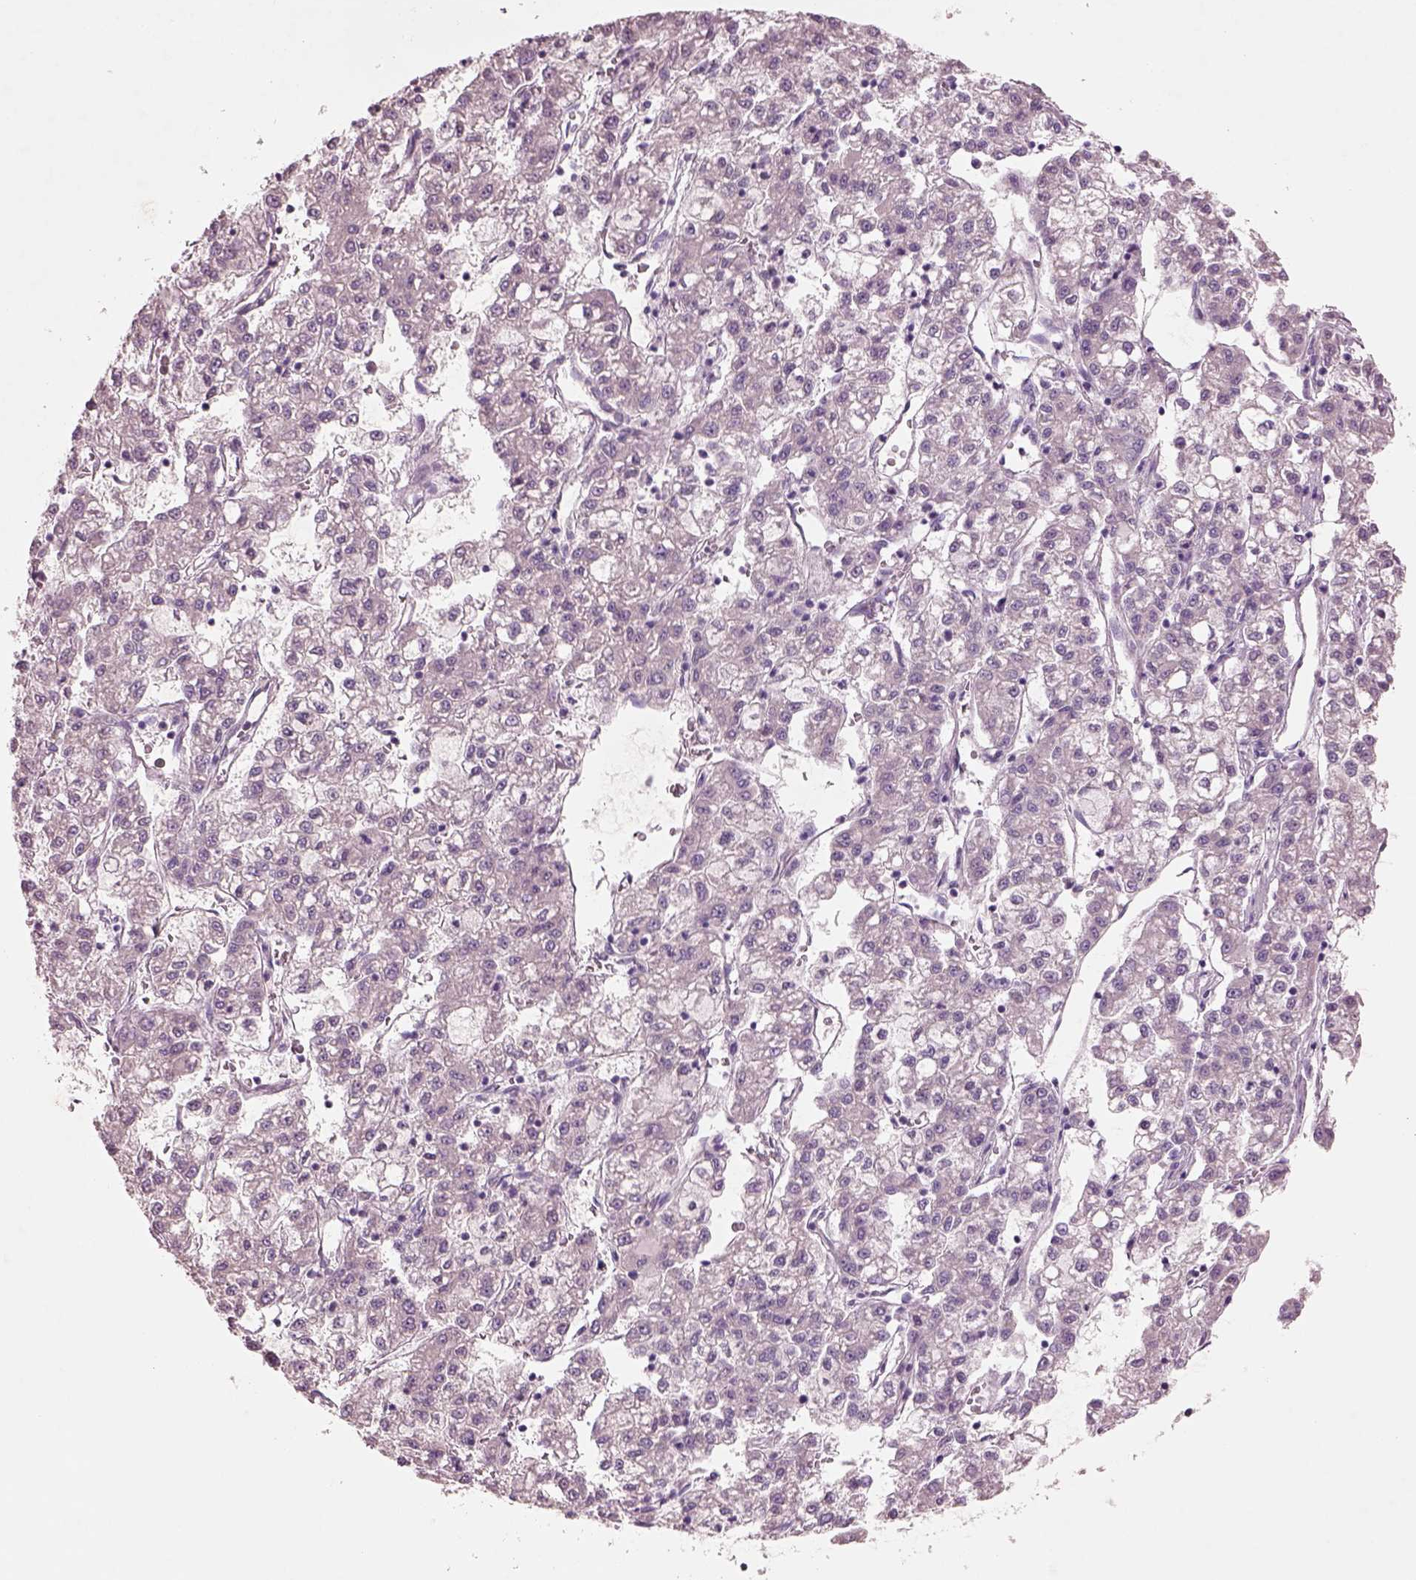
{"staining": {"intensity": "negative", "quantity": "none", "location": "none"}, "tissue": "liver cancer", "cell_type": "Tumor cells", "image_type": "cancer", "snomed": [{"axis": "morphology", "description": "Carcinoma, Hepatocellular, NOS"}, {"axis": "topography", "description": "Liver"}], "caption": "Tumor cells show no significant protein positivity in liver hepatocellular carcinoma.", "gene": "DUOXA2", "patient": {"sex": "male", "age": 40}}